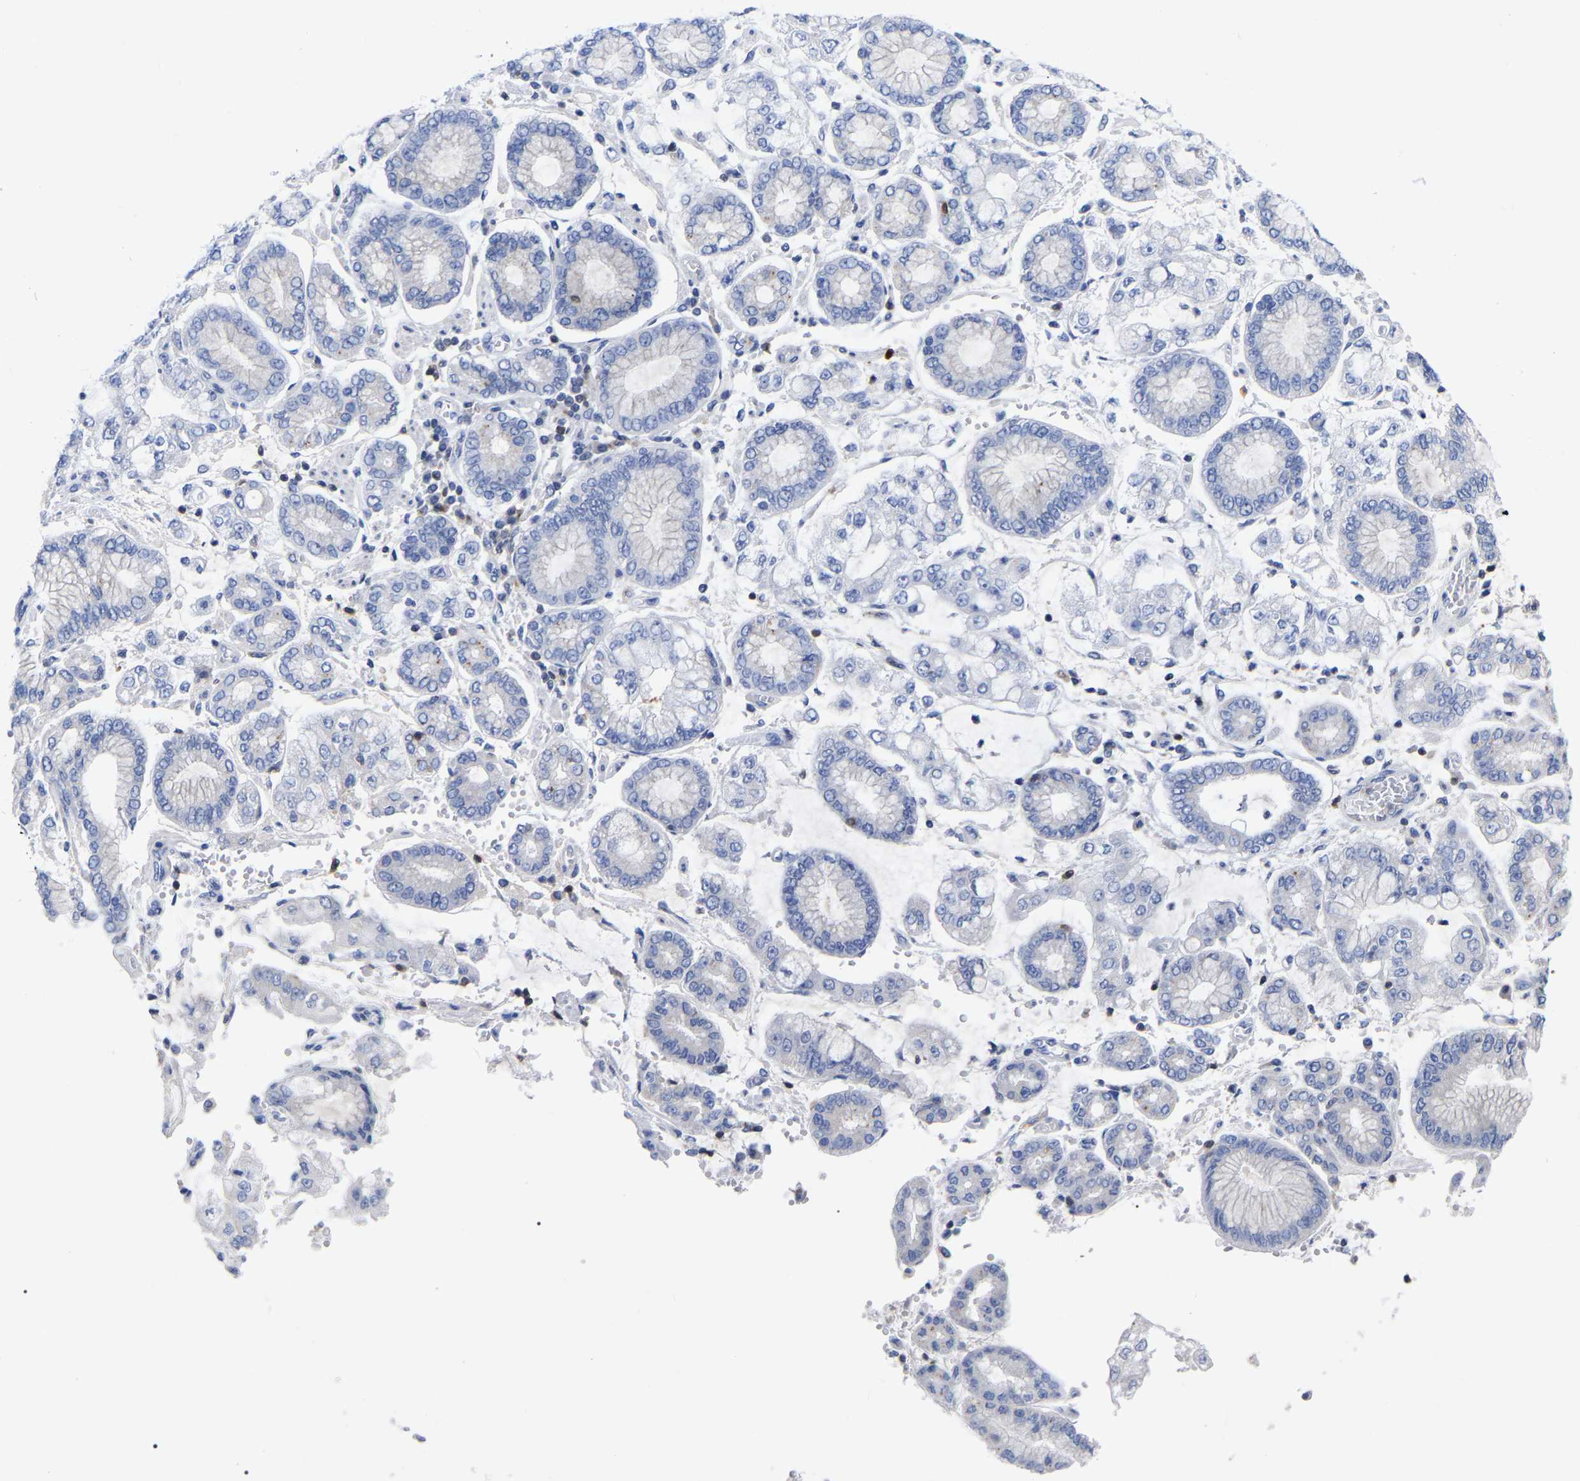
{"staining": {"intensity": "negative", "quantity": "none", "location": "none"}, "tissue": "stomach cancer", "cell_type": "Tumor cells", "image_type": "cancer", "snomed": [{"axis": "morphology", "description": "Adenocarcinoma, NOS"}, {"axis": "topography", "description": "Stomach"}], "caption": "DAB (3,3'-diaminobenzidine) immunohistochemical staining of stomach cancer shows no significant staining in tumor cells.", "gene": "PTPN7", "patient": {"sex": "male", "age": 76}}